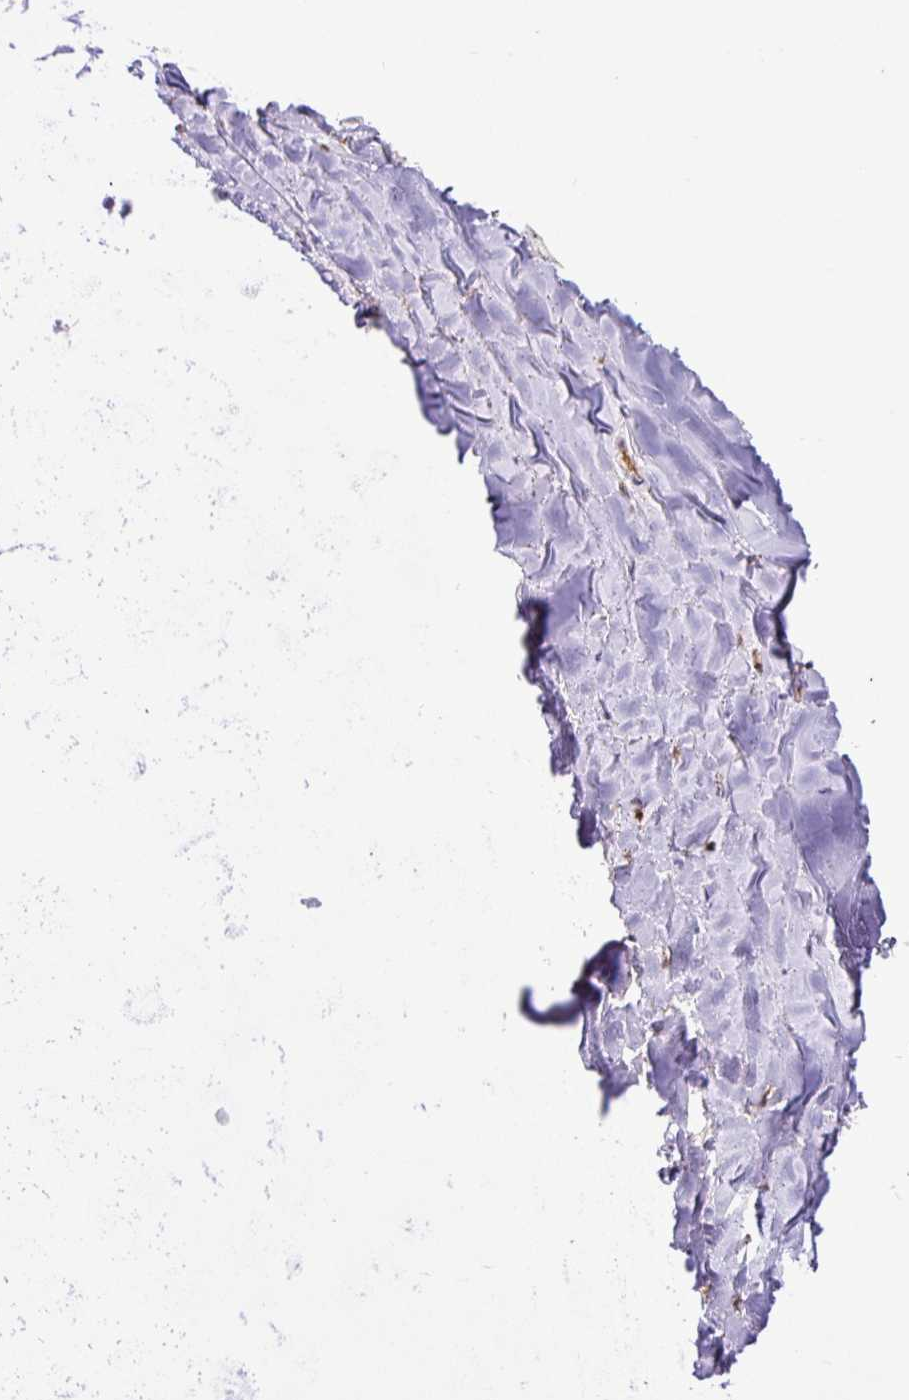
{"staining": {"intensity": "negative", "quantity": "none", "location": "none"}, "tissue": "adipose tissue", "cell_type": "Adipocytes", "image_type": "normal", "snomed": [{"axis": "morphology", "description": "Normal tissue, NOS"}, {"axis": "topography", "description": "Cartilage tissue"}, {"axis": "topography", "description": "Bronchus"}], "caption": "Immunohistochemical staining of normal adipose tissue displays no significant expression in adipocytes. (Immunohistochemistry, brightfield microscopy, high magnification).", "gene": "PPP1R18", "patient": {"sex": "male", "age": 58}}